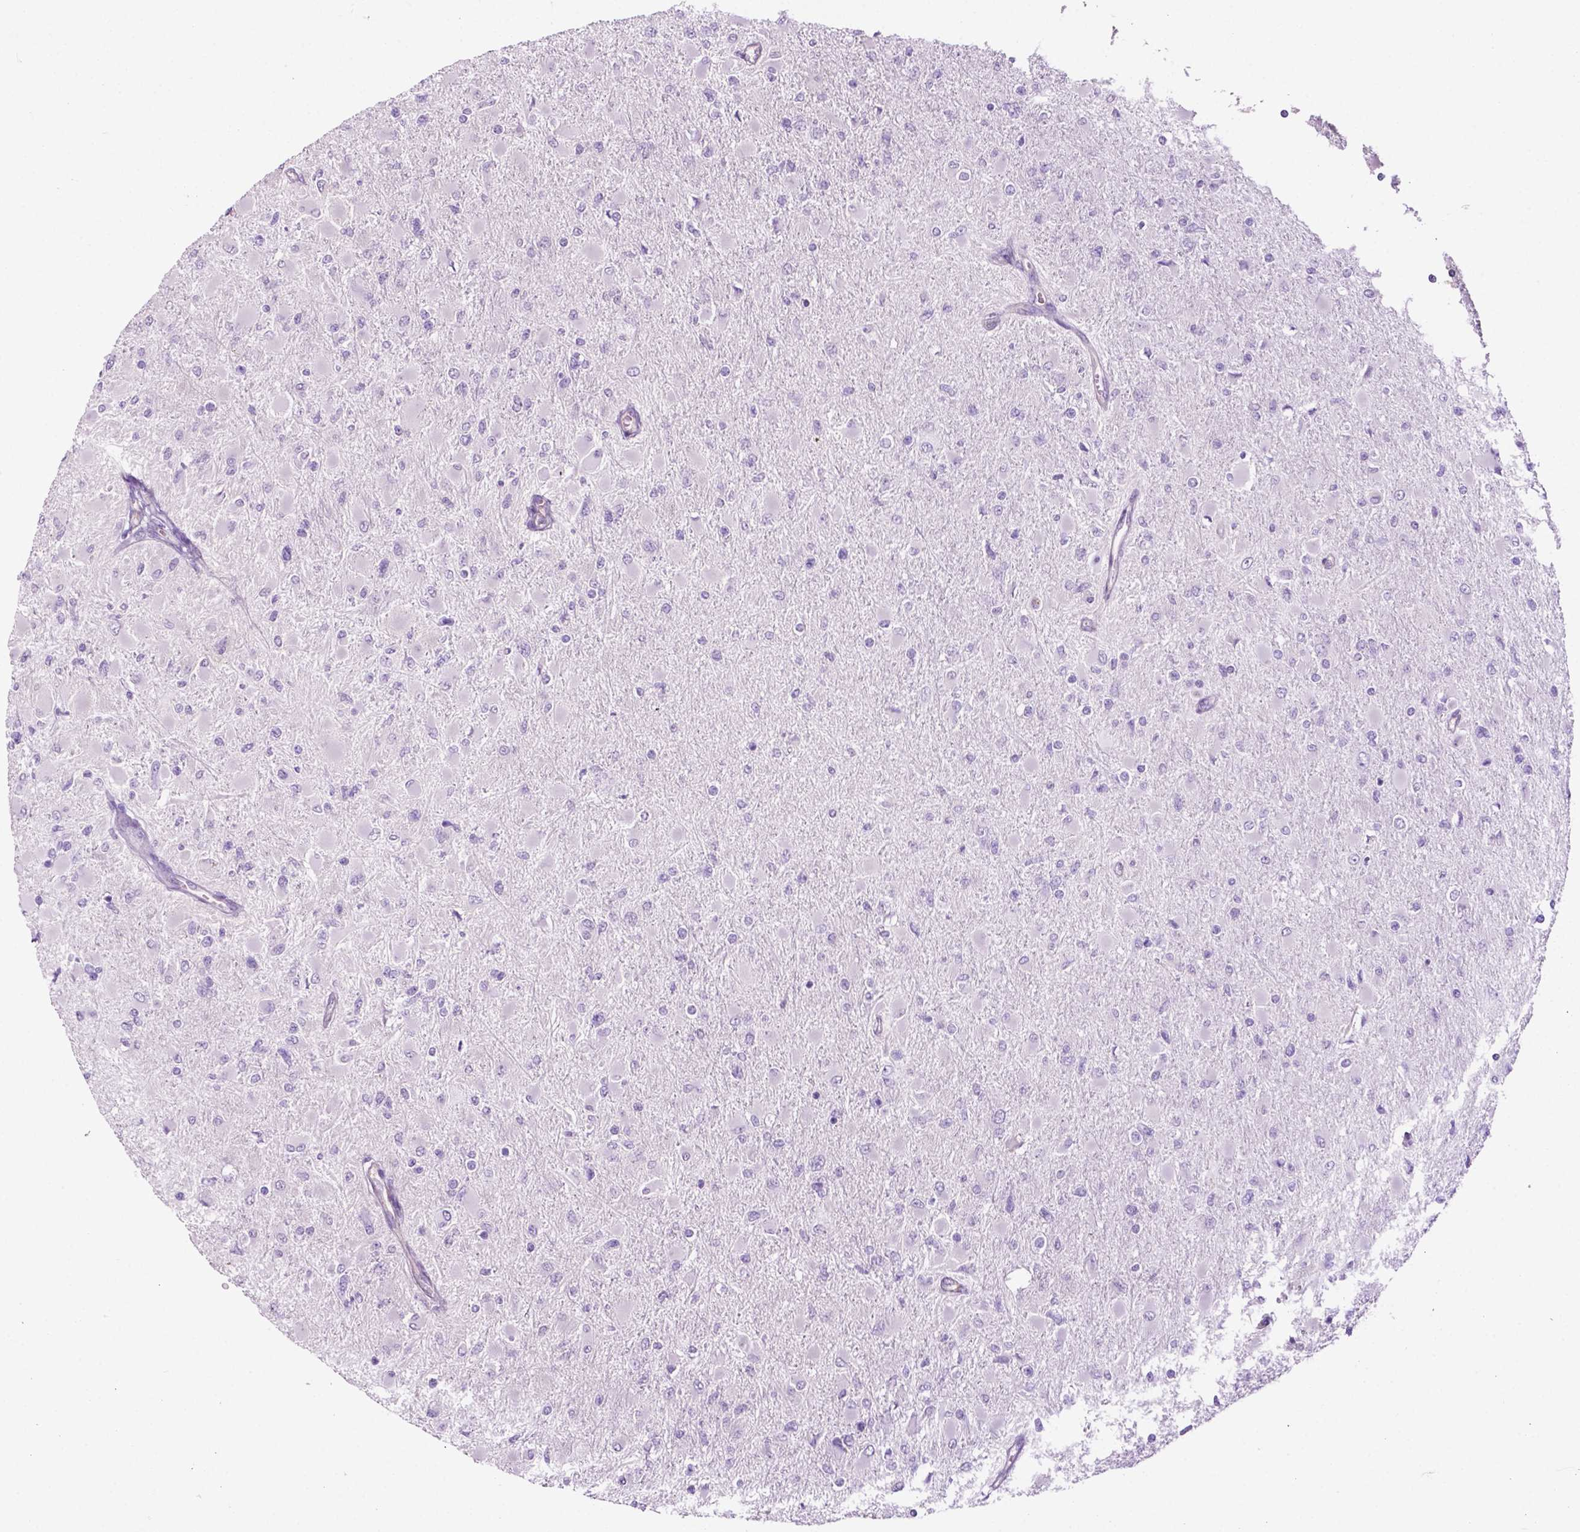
{"staining": {"intensity": "negative", "quantity": "none", "location": "none"}, "tissue": "glioma", "cell_type": "Tumor cells", "image_type": "cancer", "snomed": [{"axis": "morphology", "description": "Glioma, malignant, High grade"}, {"axis": "topography", "description": "Cerebral cortex"}], "caption": "Tumor cells are negative for protein expression in human malignant glioma (high-grade).", "gene": "PHGR1", "patient": {"sex": "female", "age": 36}}